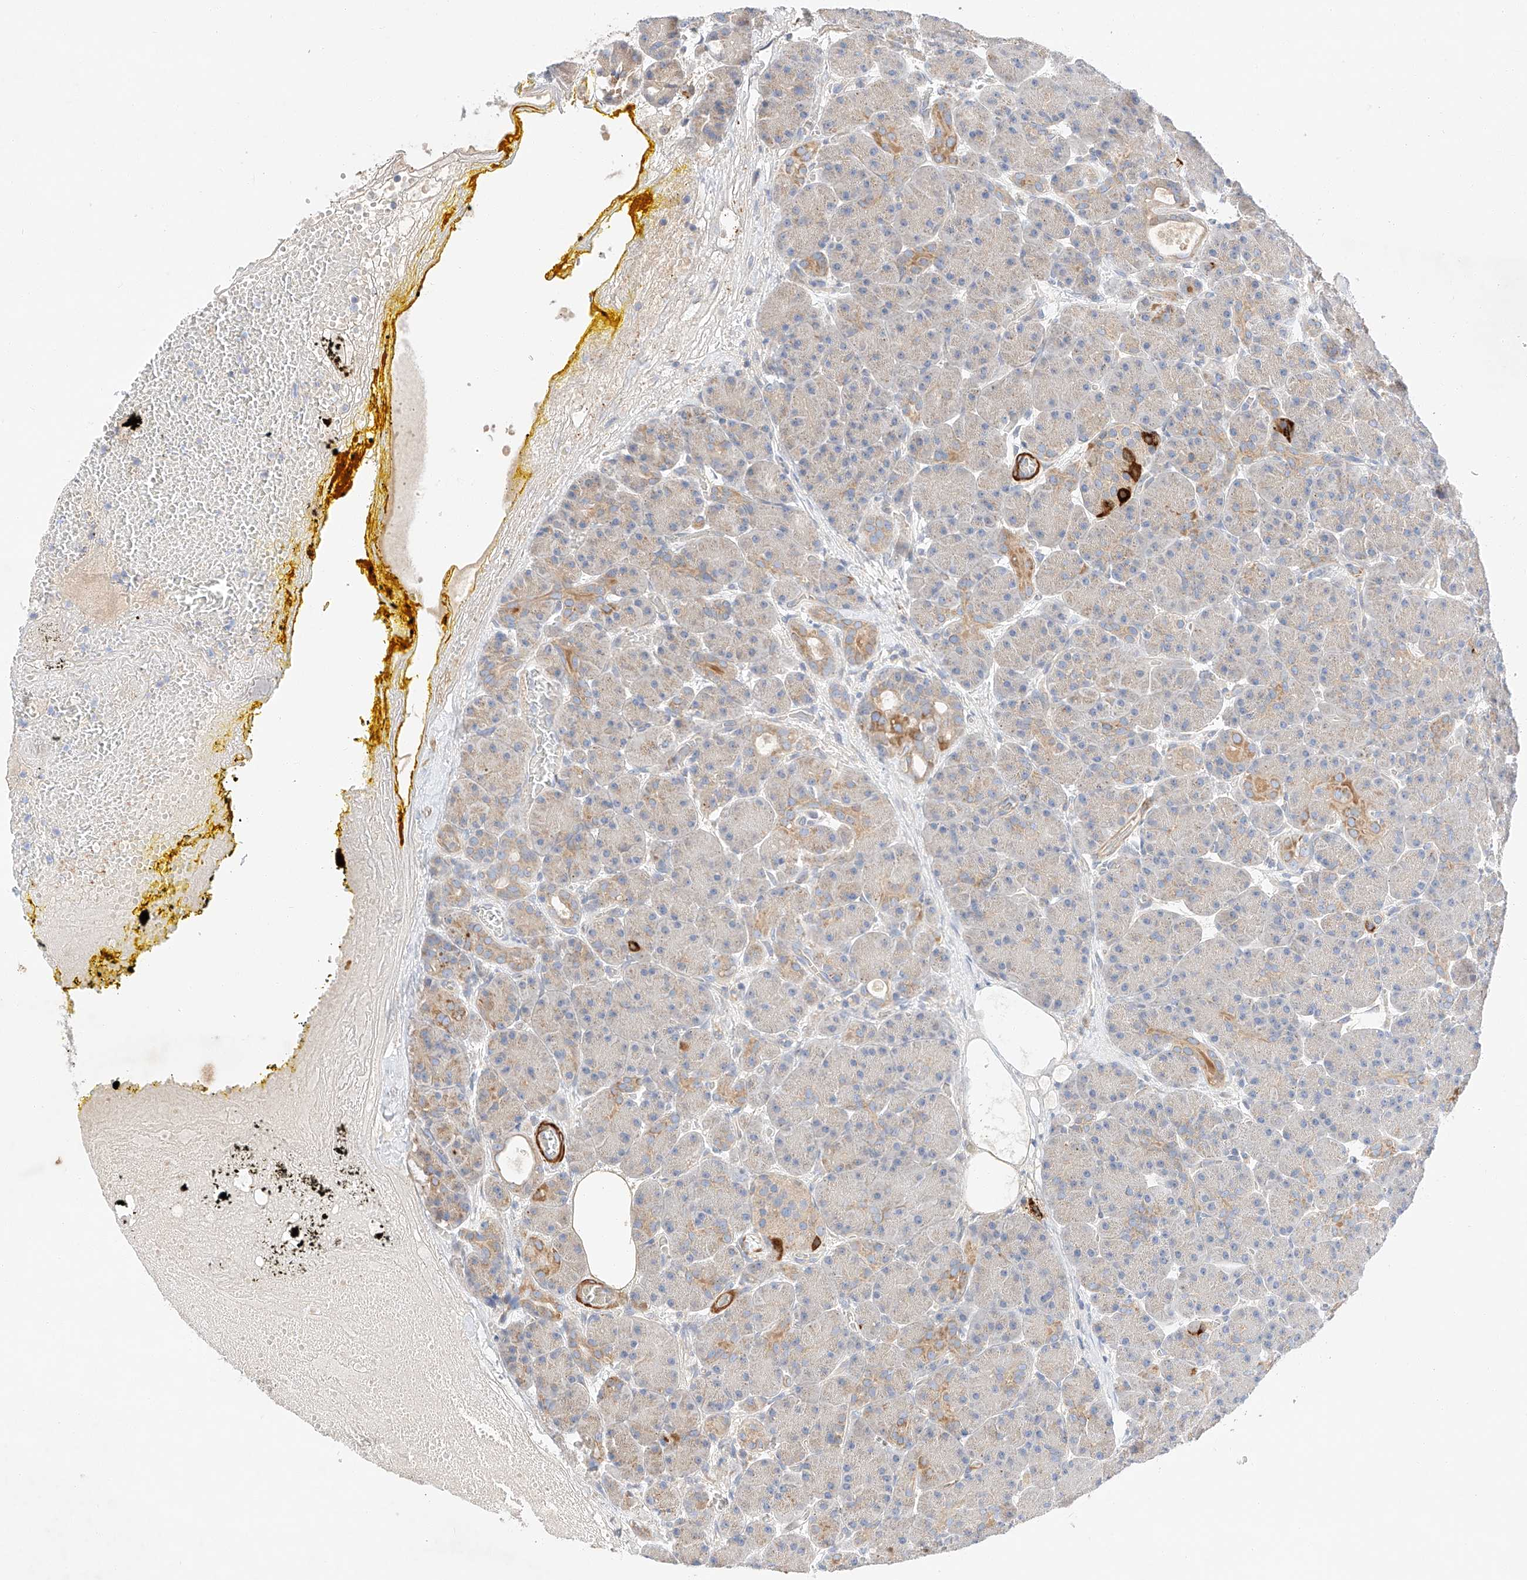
{"staining": {"intensity": "moderate", "quantity": "<25%", "location": "cytoplasmic/membranous"}, "tissue": "pancreas", "cell_type": "Exocrine glandular cells", "image_type": "normal", "snomed": [{"axis": "morphology", "description": "Normal tissue, NOS"}, {"axis": "topography", "description": "Pancreas"}], "caption": "This is a photomicrograph of immunohistochemistry staining of benign pancreas, which shows moderate positivity in the cytoplasmic/membranous of exocrine glandular cells.", "gene": "C6orf118", "patient": {"sex": "male", "age": 63}}